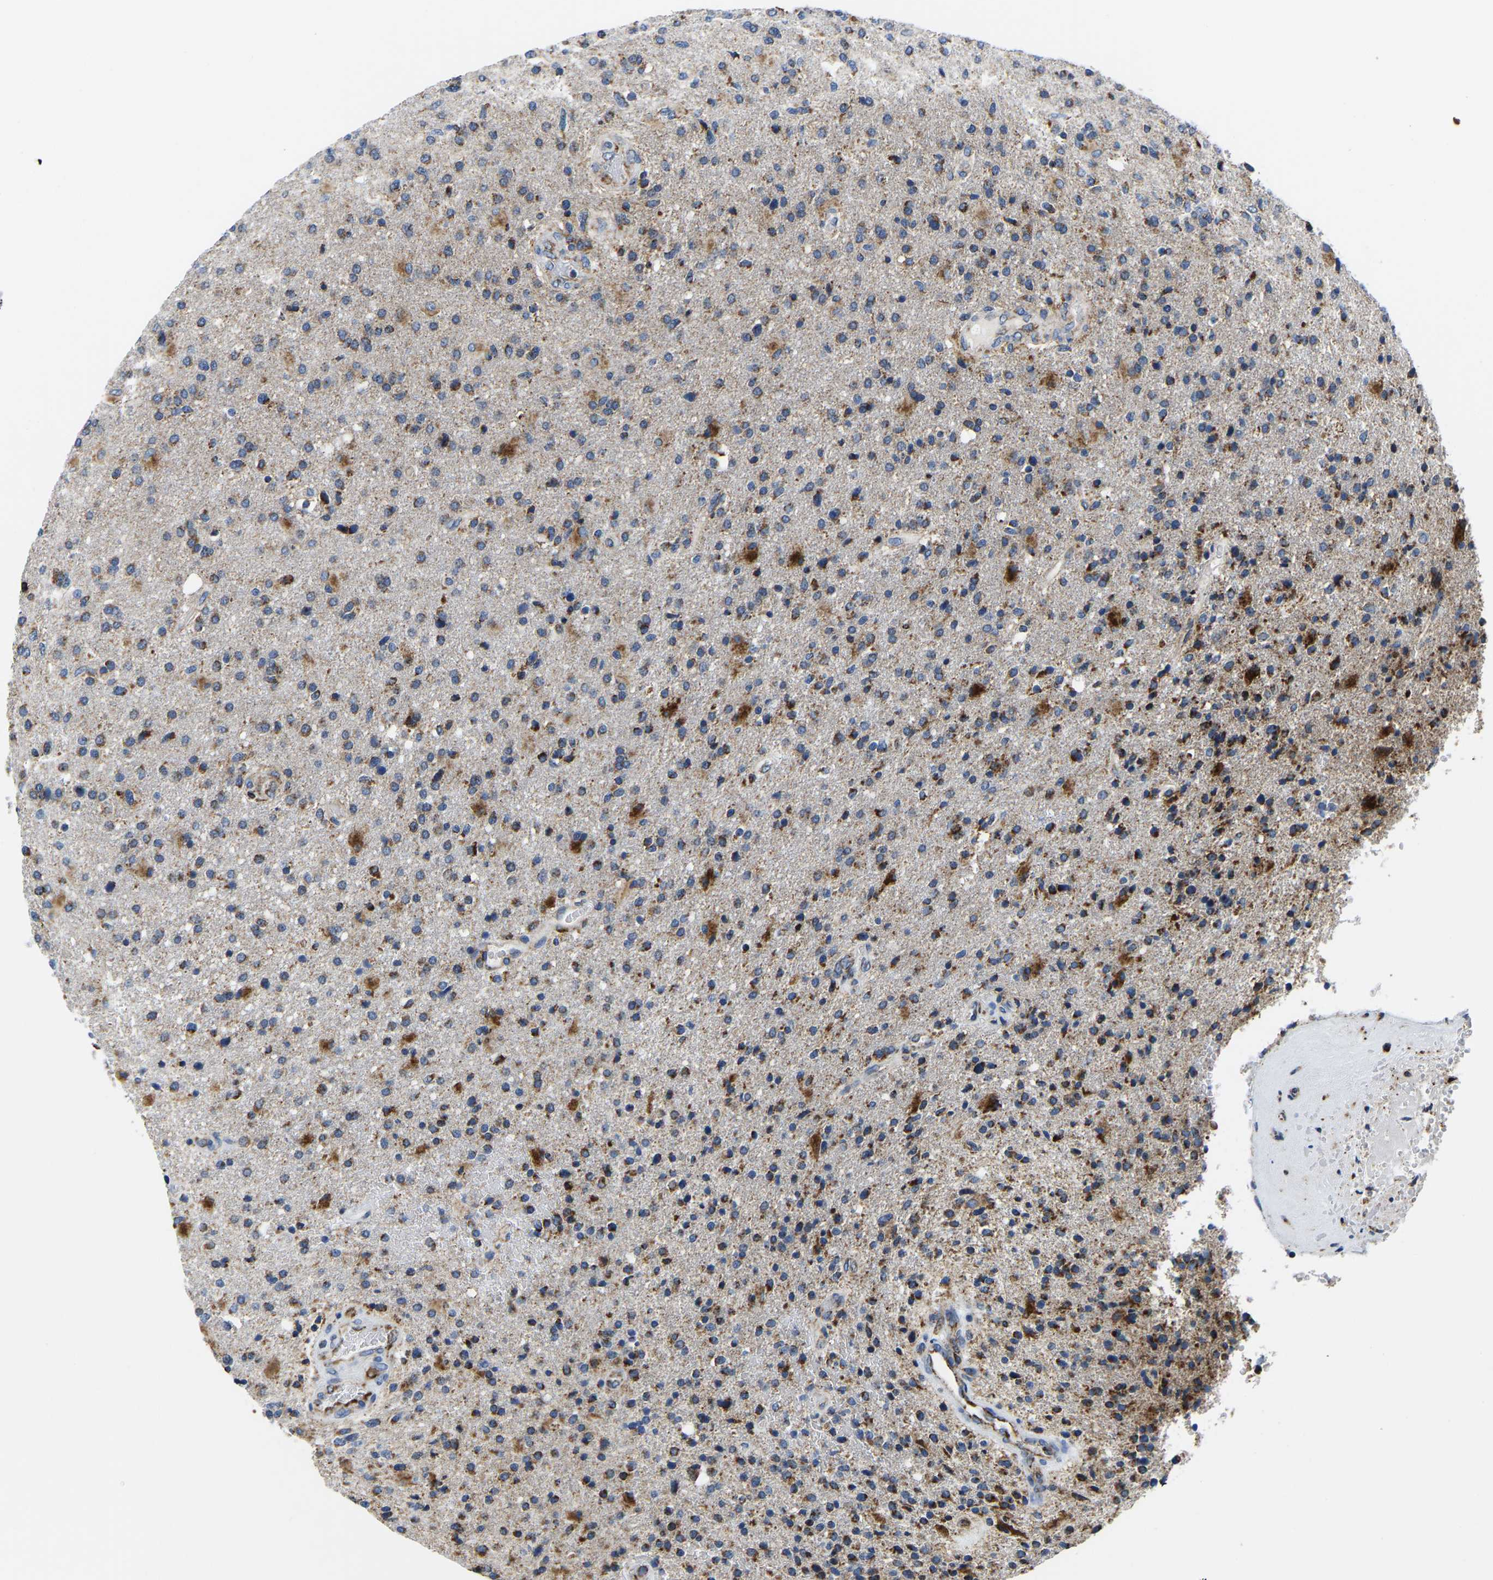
{"staining": {"intensity": "strong", "quantity": "<25%", "location": "cytoplasmic/membranous"}, "tissue": "glioma", "cell_type": "Tumor cells", "image_type": "cancer", "snomed": [{"axis": "morphology", "description": "Glioma, malignant, High grade"}, {"axis": "topography", "description": "Brain"}], "caption": "IHC photomicrograph of glioma stained for a protein (brown), which reveals medium levels of strong cytoplasmic/membranous staining in about <25% of tumor cells.", "gene": "SFXN1", "patient": {"sex": "male", "age": 72}}